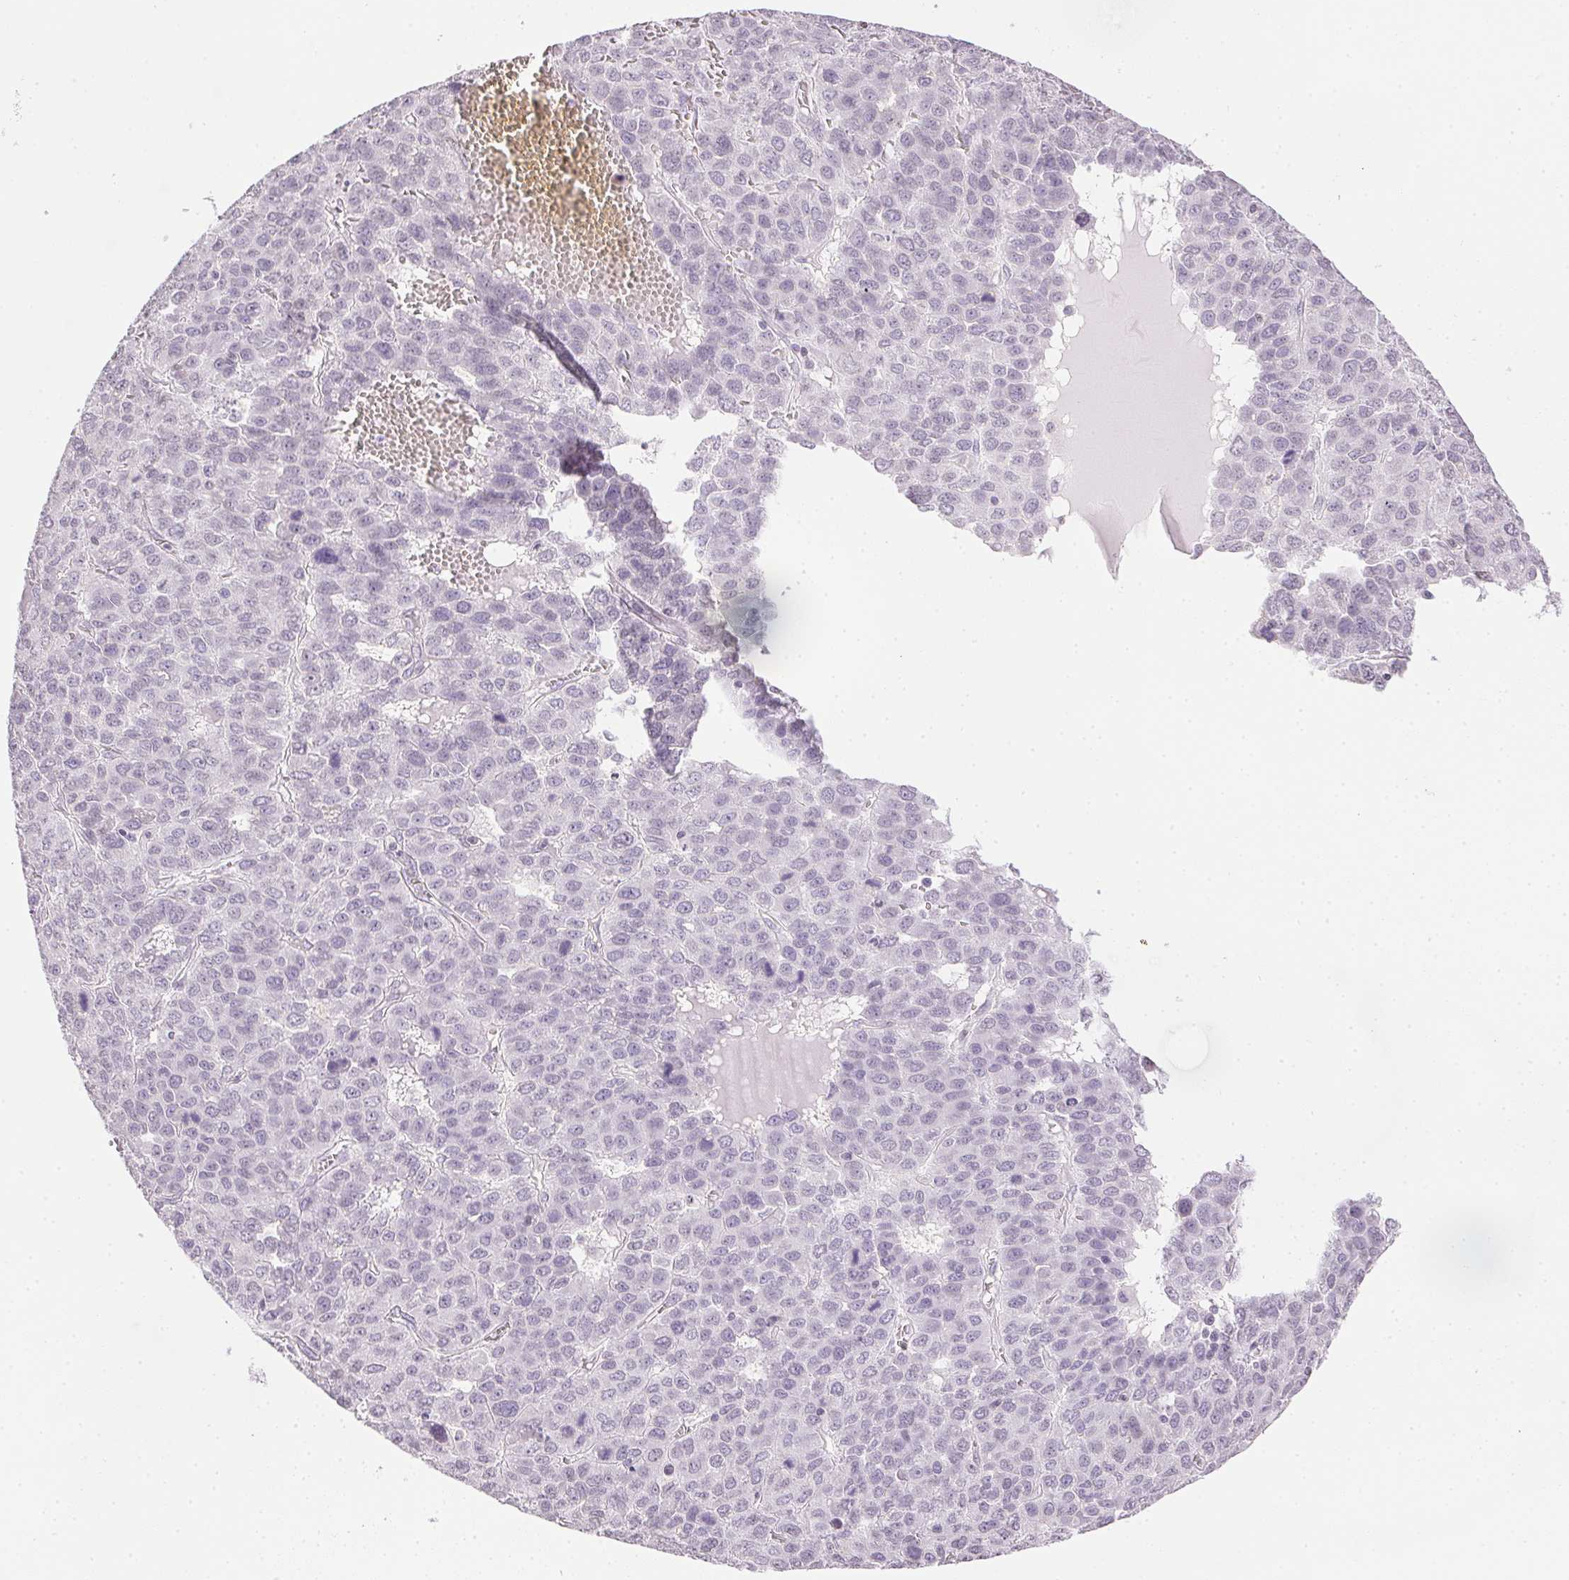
{"staining": {"intensity": "negative", "quantity": "none", "location": "none"}, "tissue": "liver cancer", "cell_type": "Tumor cells", "image_type": "cancer", "snomed": [{"axis": "morphology", "description": "Carcinoma, Hepatocellular, NOS"}, {"axis": "topography", "description": "Liver"}], "caption": "Human liver cancer (hepatocellular carcinoma) stained for a protein using IHC reveals no staining in tumor cells.", "gene": "PRL", "patient": {"sex": "male", "age": 69}}